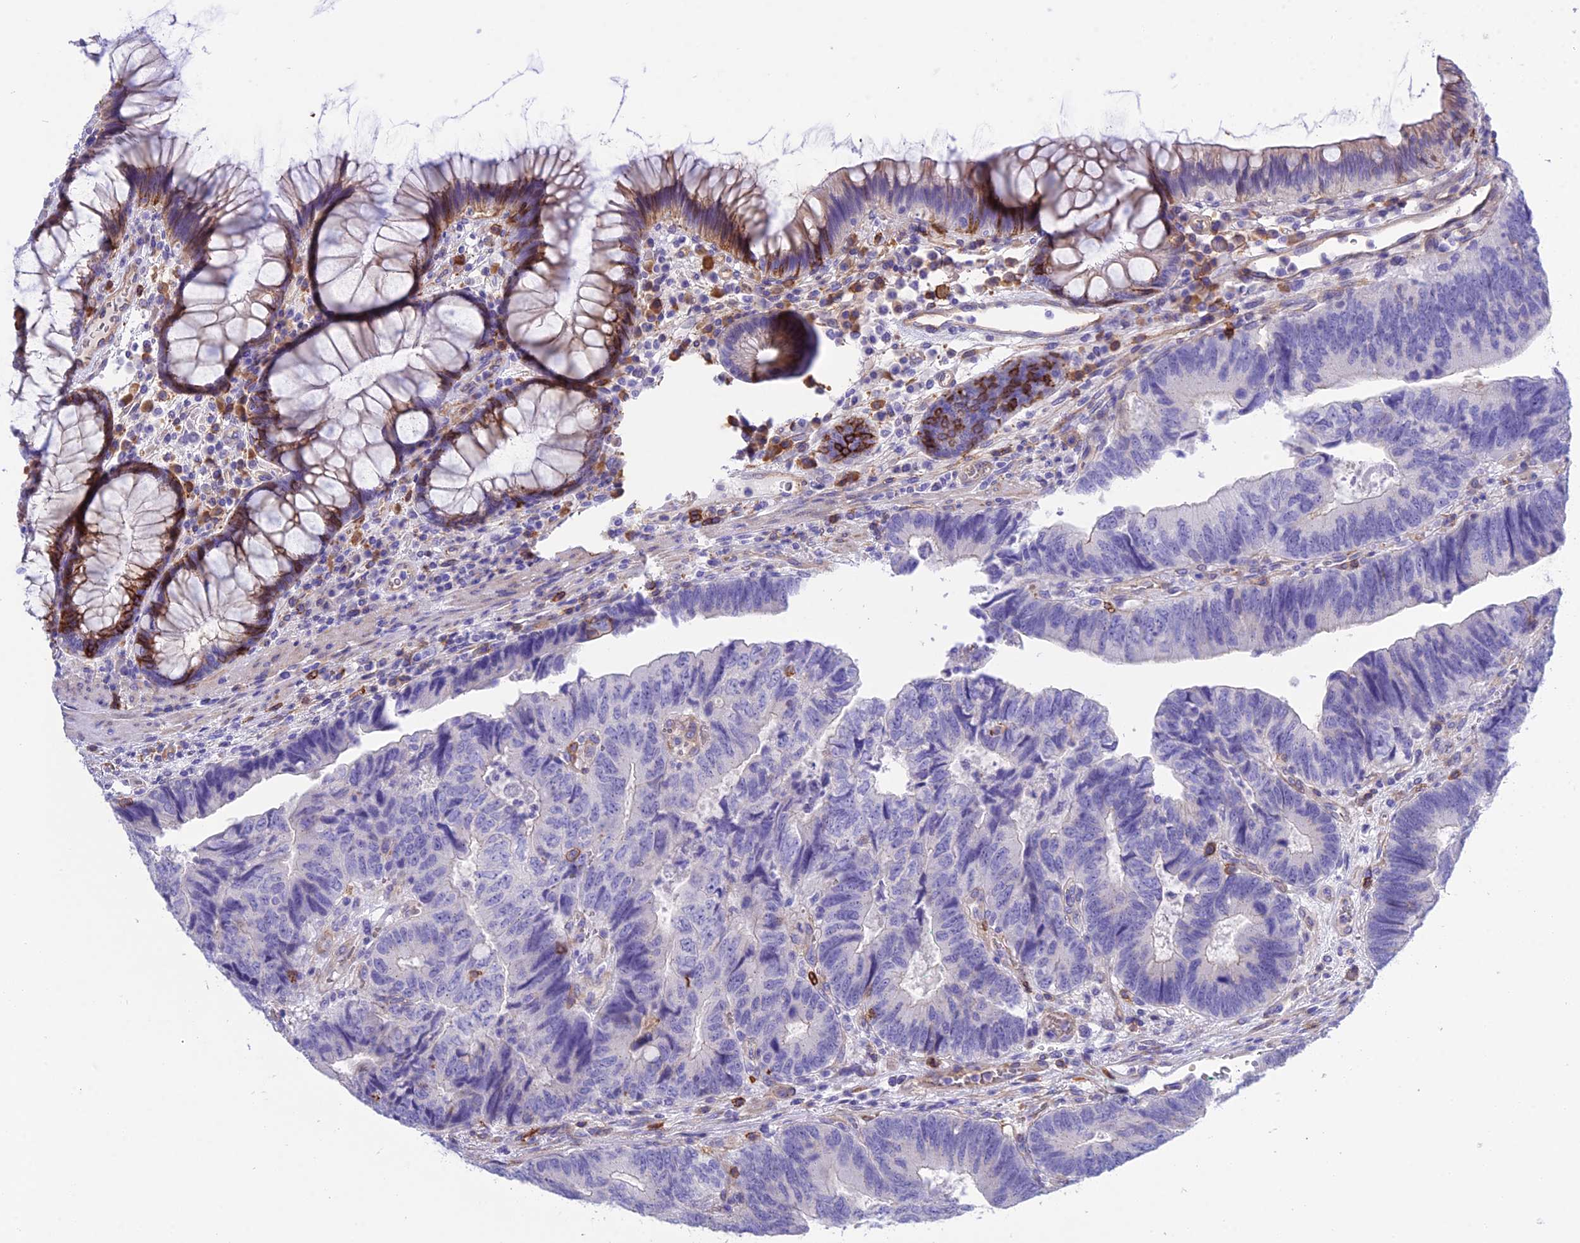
{"staining": {"intensity": "negative", "quantity": "none", "location": "none"}, "tissue": "colorectal cancer", "cell_type": "Tumor cells", "image_type": "cancer", "snomed": [{"axis": "morphology", "description": "Adenocarcinoma, NOS"}, {"axis": "topography", "description": "Colon"}], "caption": "Human colorectal adenocarcinoma stained for a protein using IHC shows no positivity in tumor cells.", "gene": "OR1Q1", "patient": {"sex": "female", "age": 67}}